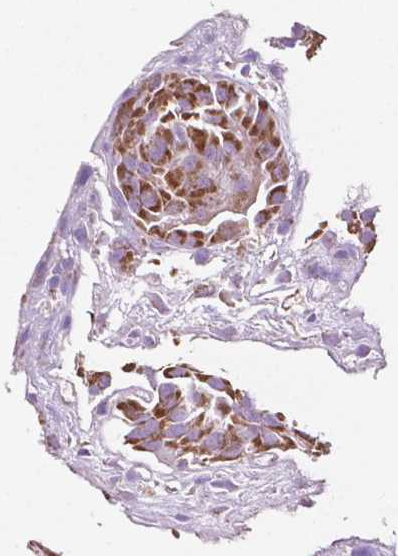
{"staining": {"intensity": "moderate", "quantity": ">75%", "location": "cytoplasmic/membranous"}, "tissue": "thyroid cancer", "cell_type": "Tumor cells", "image_type": "cancer", "snomed": [{"axis": "morphology", "description": "Papillary adenocarcinoma, NOS"}, {"axis": "topography", "description": "Thyroid gland"}], "caption": "DAB (3,3'-diaminobenzidine) immunohistochemical staining of thyroid papillary adenocarcinoma displays moderate cytoplasmic/membranous protein positivity in about >75% of tumor cells. (IHC, brightfield microscopy, high magnification).", "gene": "GEMIN4", "patient": {"sex": "female", "age": 37}}